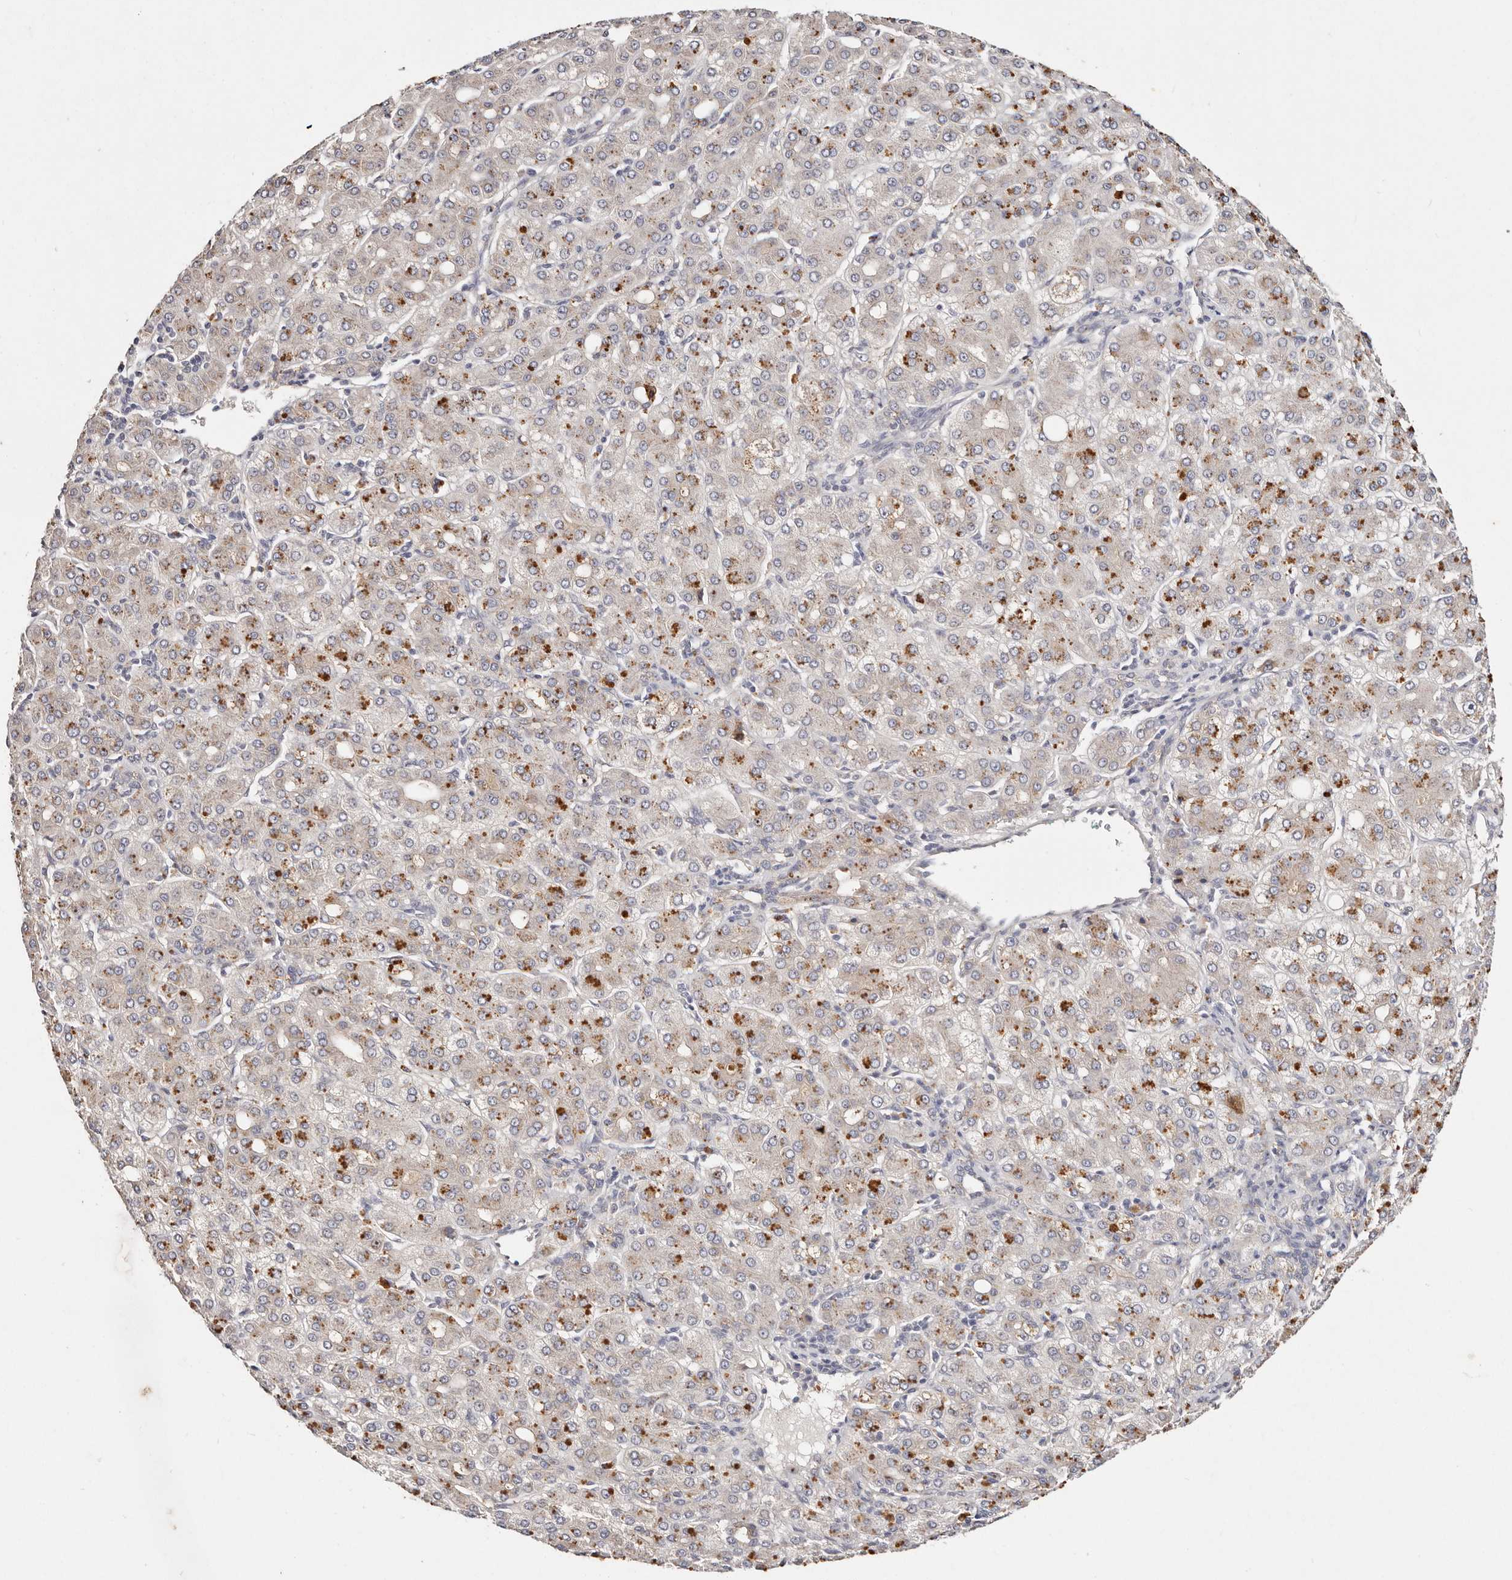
{"staining": {"intensity": "moderate", "quantity": "25%-75%", "location": "cytoplasmic/membranous"}, "tissue": "liver cancer", "cell_type": "Tumor cells", "image_type": "cancer", "snomed": [{"axis": "morphology", "description": "Carcinoma, Hepatocellular, NOS"}, {"axis": "topography", "description": "Liver"}], "caption": "Immunohistochemistry (IHC) (DAB) staining of human liver hepatocellular carcinoma reveals moderate cytoplasmic/membranous protein expression in about 25%-75% of tumor cells. The staining is performed using DAB brown chromogen to label protein expression. The nuclei are counter-stained blue using hematoxylin.", "gene": "VIPAS39", "patient": {"sex": "male", "age": 65}}